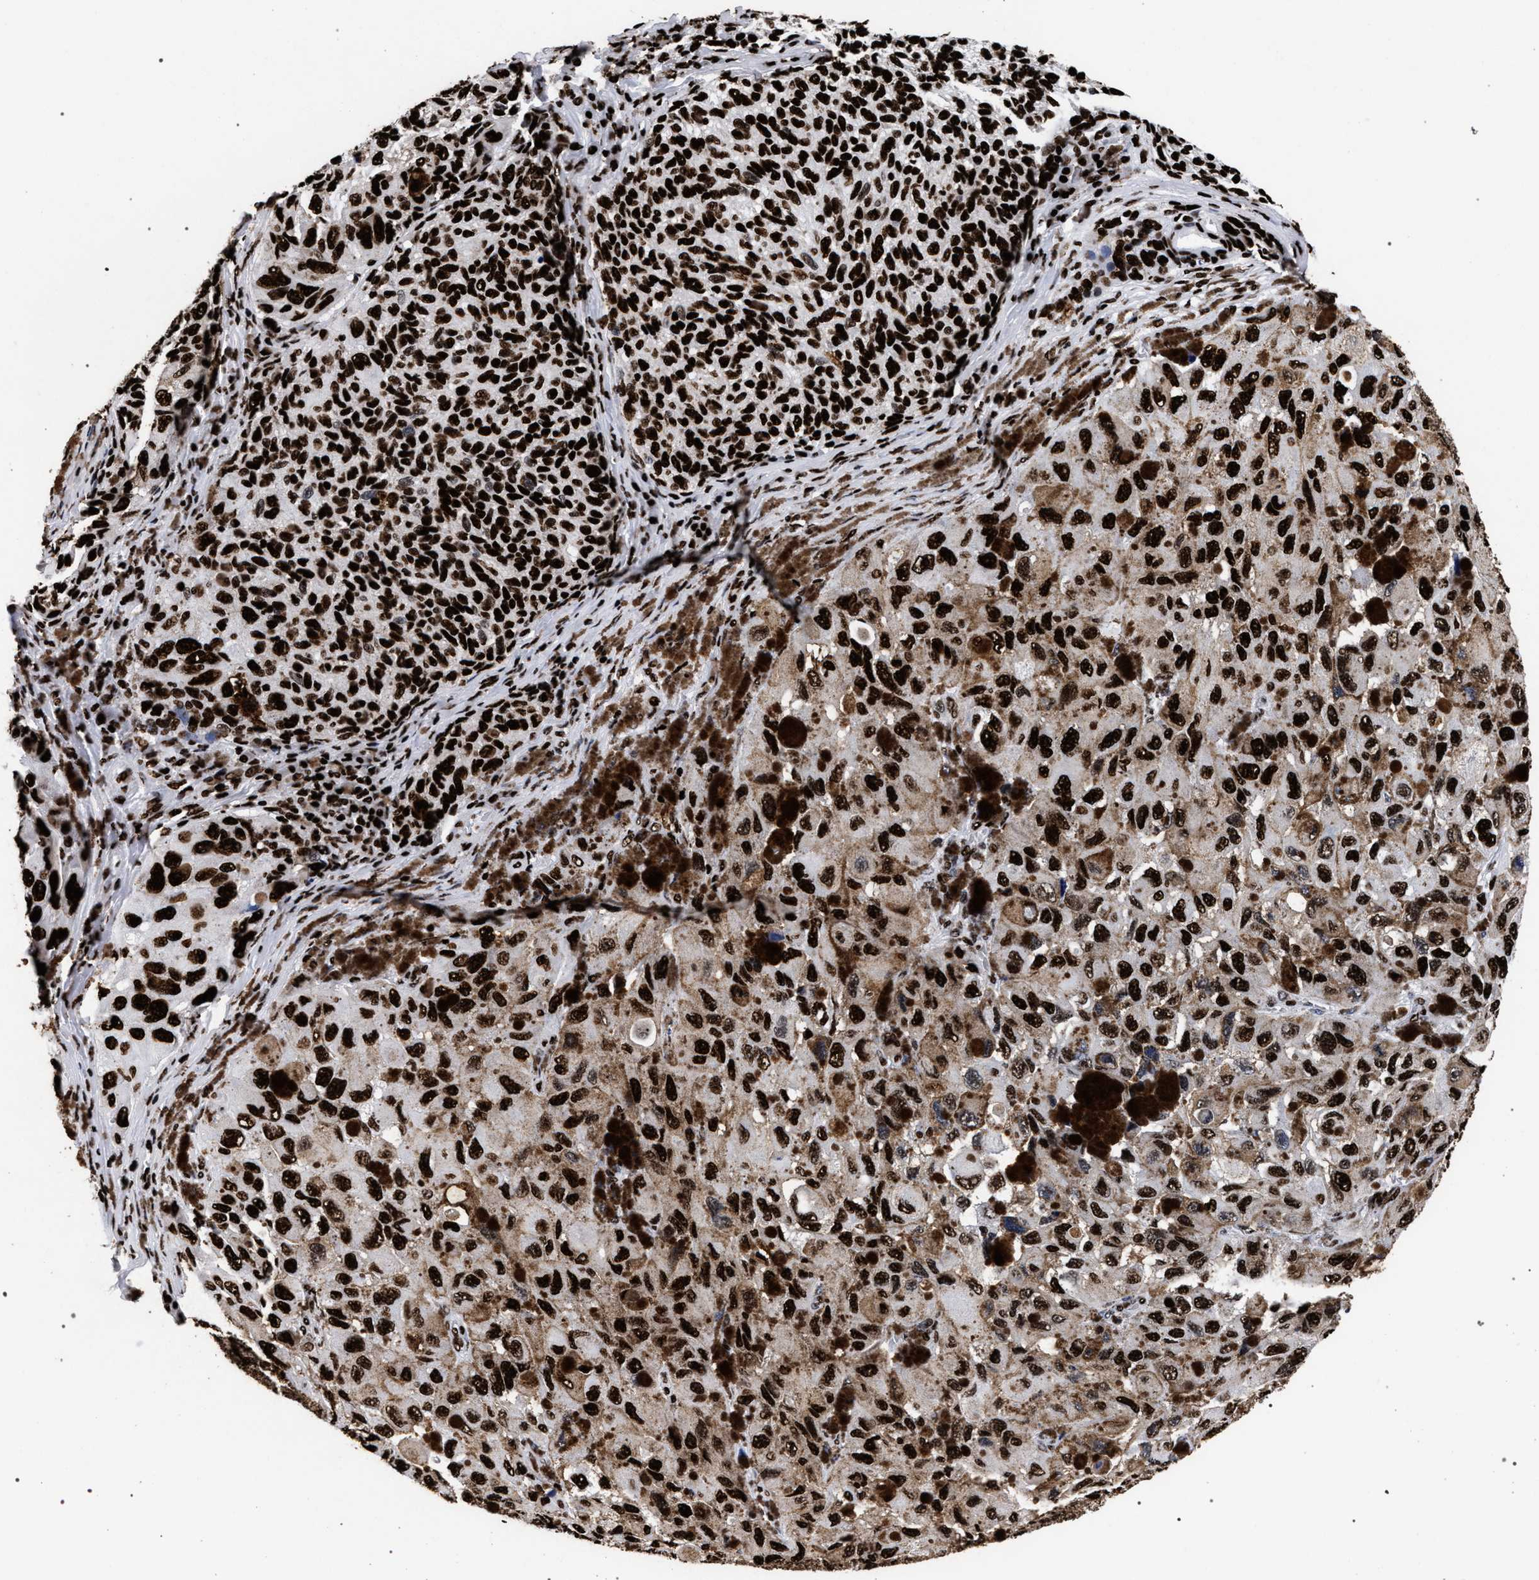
{"staining": {"intensity": "strong", "quantity": ">75%", "location": "nuclear"}, "tissue": "melanoma", "cell_type": "Tumor cells", "image_type": "cancer", "snomed": [{"axis": "morphology", "description": "Malignant melanoma, NOS"}, {"axis": "topography", "description": "Skin"}], "caption": "IHC image of human melanoma stained for a protein (brown), which reveals high levels of strong nuclear expression in approximately >75% of tumor cells.", "gene": "HNRNPA1", "patient": {"sex": "female", "age": 73}}